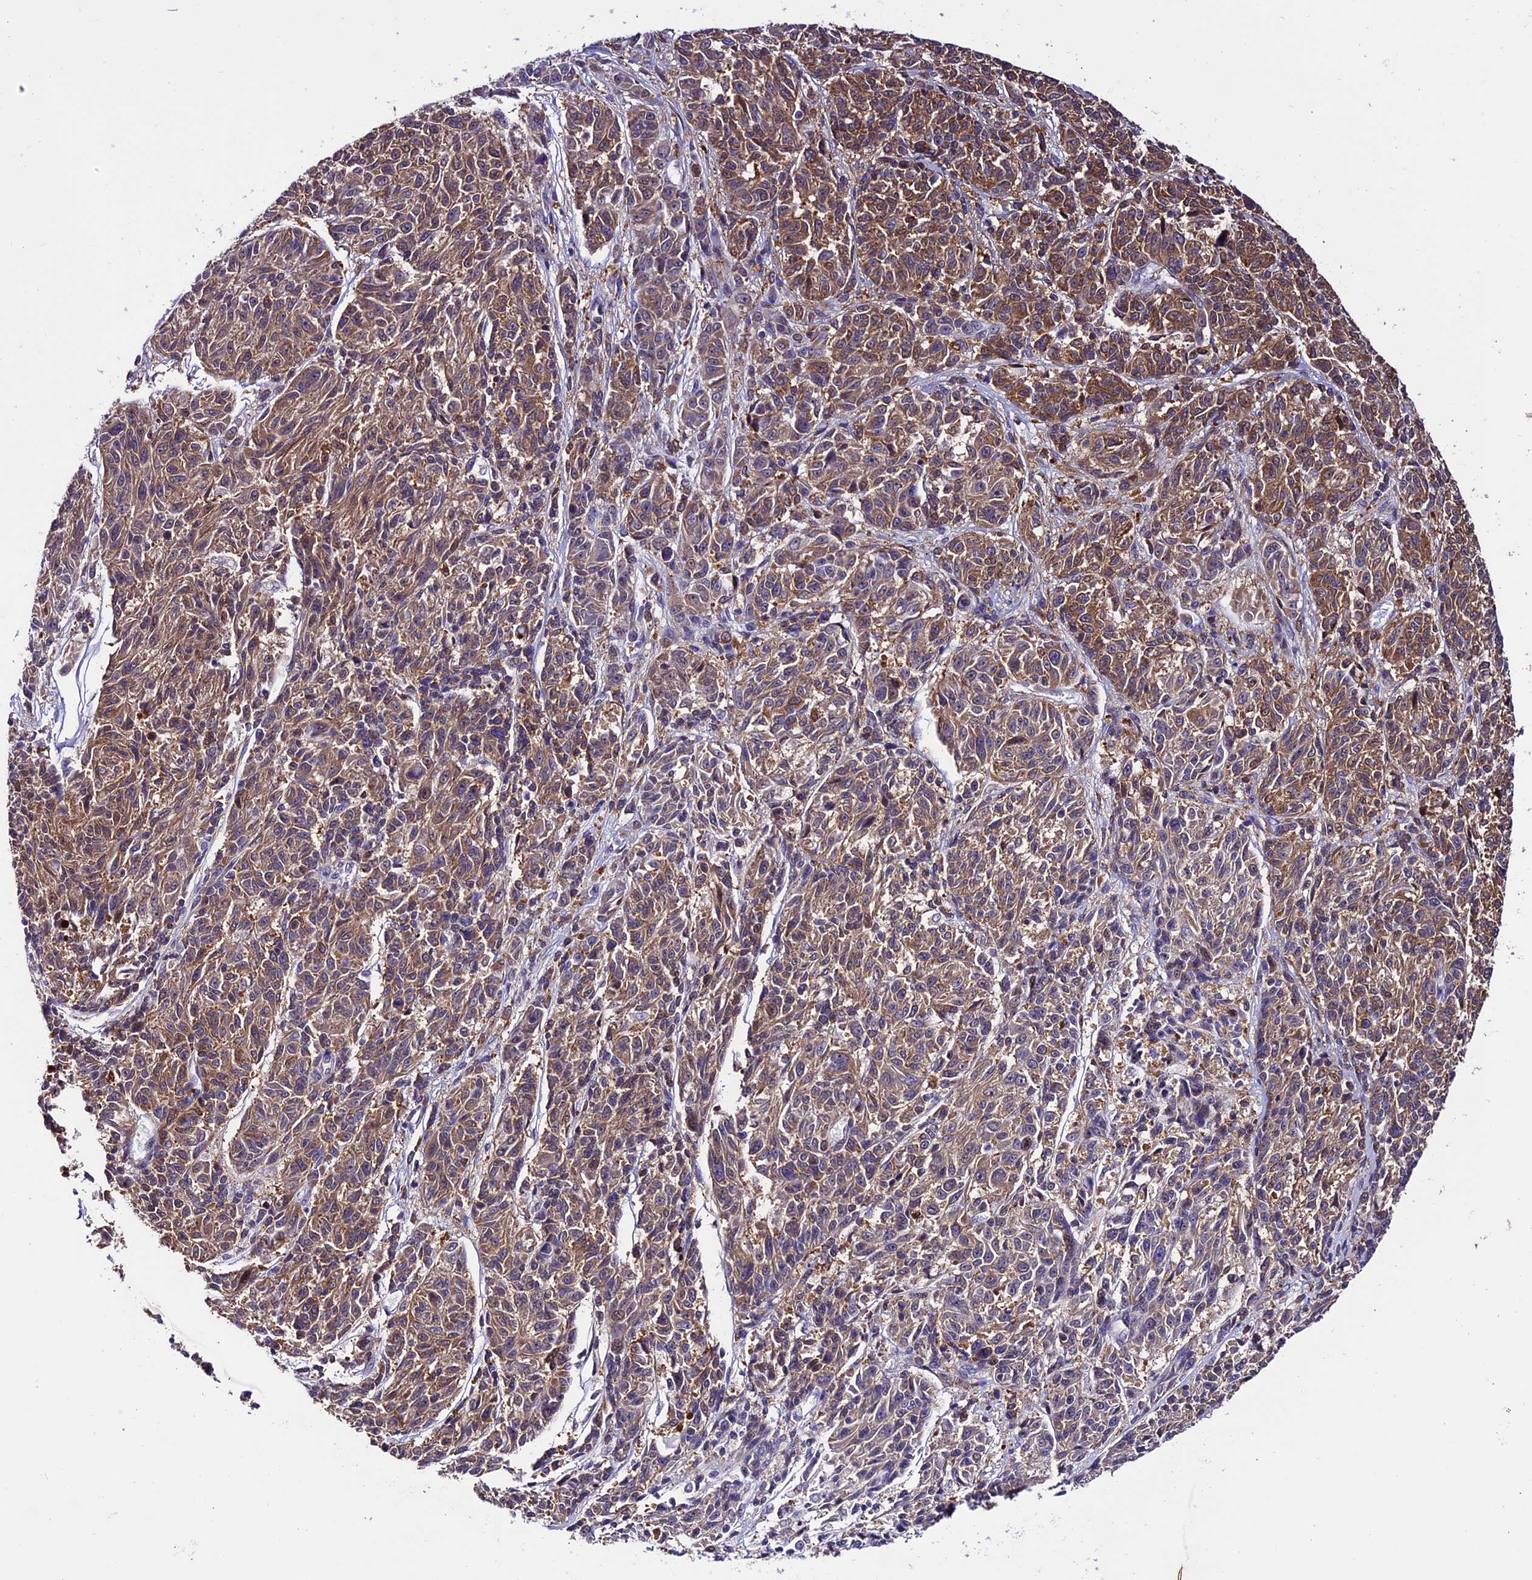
{"staining": {"intensity": "moderate", "quantity": "25%-75%", "location": "cytoplasmic/membranous"}, "tissue": "melanoma", "cell_type": "Tumor cells", "image_type": "cancer", "snomed": [{"axis": "morphology", "description": "Malignant melanoma, NOS"}, {"axis": "topography", "description": "Skin"}], "caption": "Melanoma was stained to show a protein in brown. There is medium levels of moderate cytoplasmic/membranous expression in approximately 25%-75% of tumor cells. (Stains: DAB (3,3'-diaminobenzidine) in brown, nuclei in blue, Microscopy: brightfield microscopy at high magnification).", "gene": "XKR7", "patient": {"sex": "male", "age": 53}}